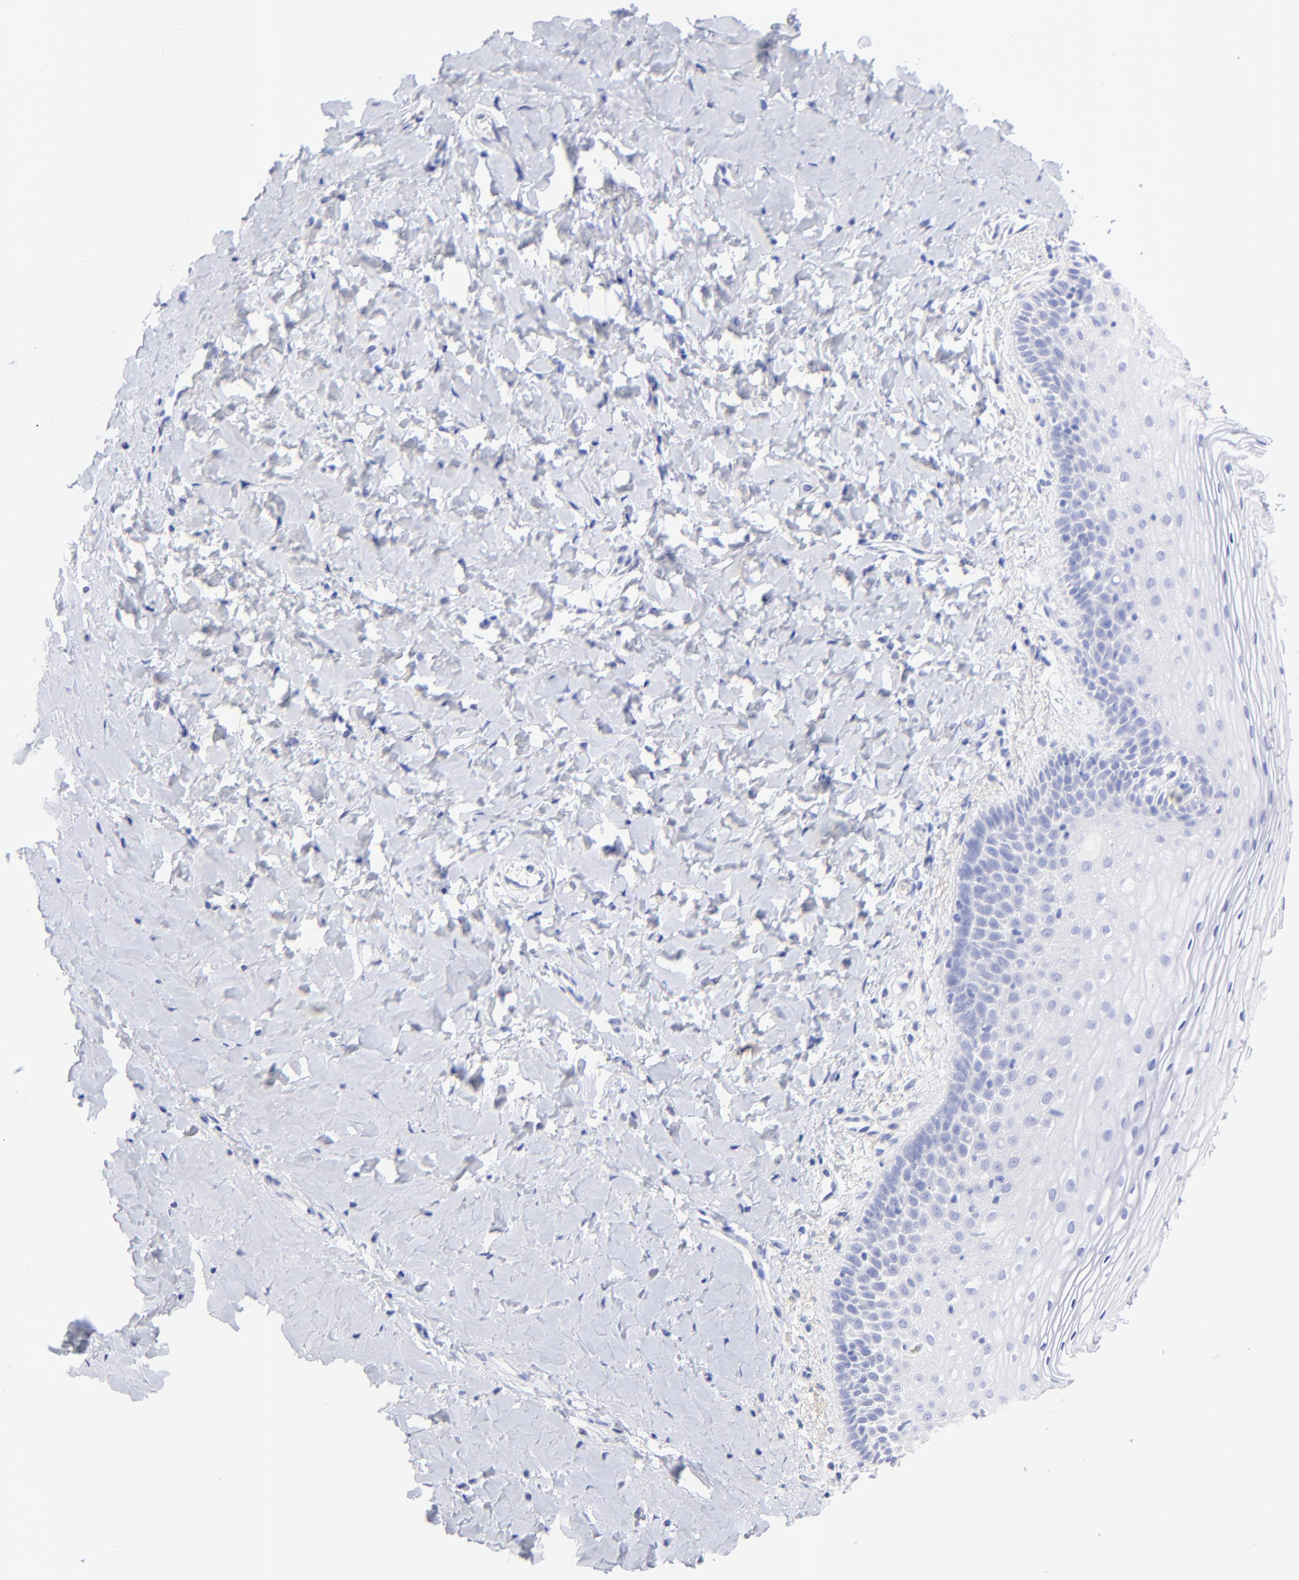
{"staining": {"intensity": "negative", "quantity": "none", "location": "none"}, "tissue": "vagina", "cell_type": "Squamous epithelial cells", "image_type": "normal", "snomed": [{"axis": "morphology", "description": "Normal tissue, NOS"}, {"axis": "topography", "description": "Vagina"}], "caption": "DAB (3,3'-diaminobenzidine) immunohistochemical staining of normal vagina exhibits no significant staining in squamous epithelial cells.", "gene": "C1QTNF6", "patient": {"sex": "female", "age": 55}}